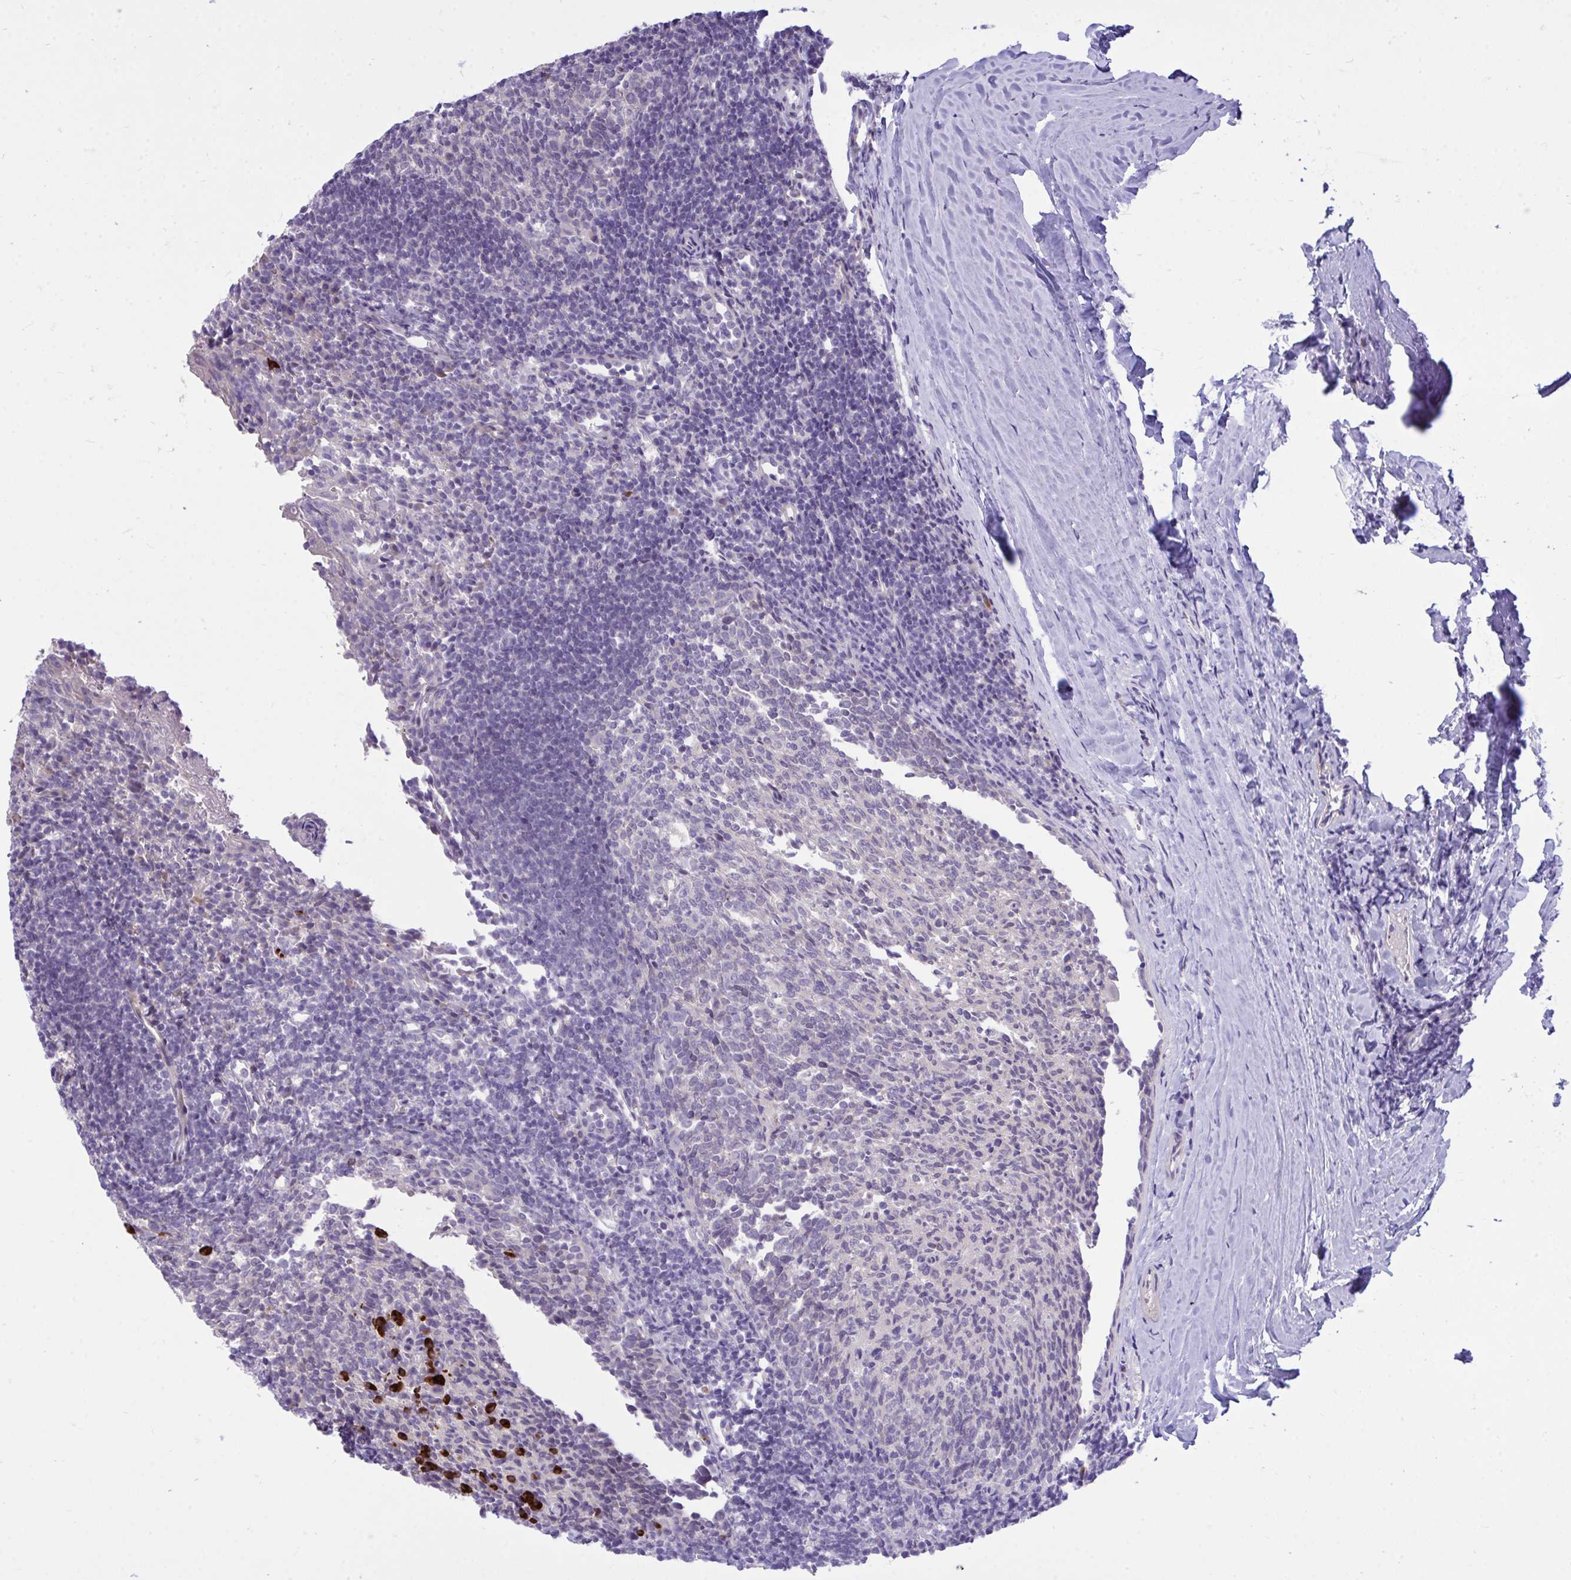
{"staining": {"intensity": "negative", "quantity": "none", "location": "none"}, "tissue": "tonsil", "cell_type": "Germinal center cells", "image_type": "normal", "snomed": [{"axis": "morphology", "description": "Normal tissue, NOS"}, {"axis": "topography", "description": "Tonsil"}], "caption": "Immunohistochemistry photomicrograph of benign tonsil: tonsil stained with DAB (3,3'-diaminobenzidine) exhibits no significant protein staining in germinal center cells.", "gene": "HMBOX1", "patient": {"sex": "female", "age": 10}}